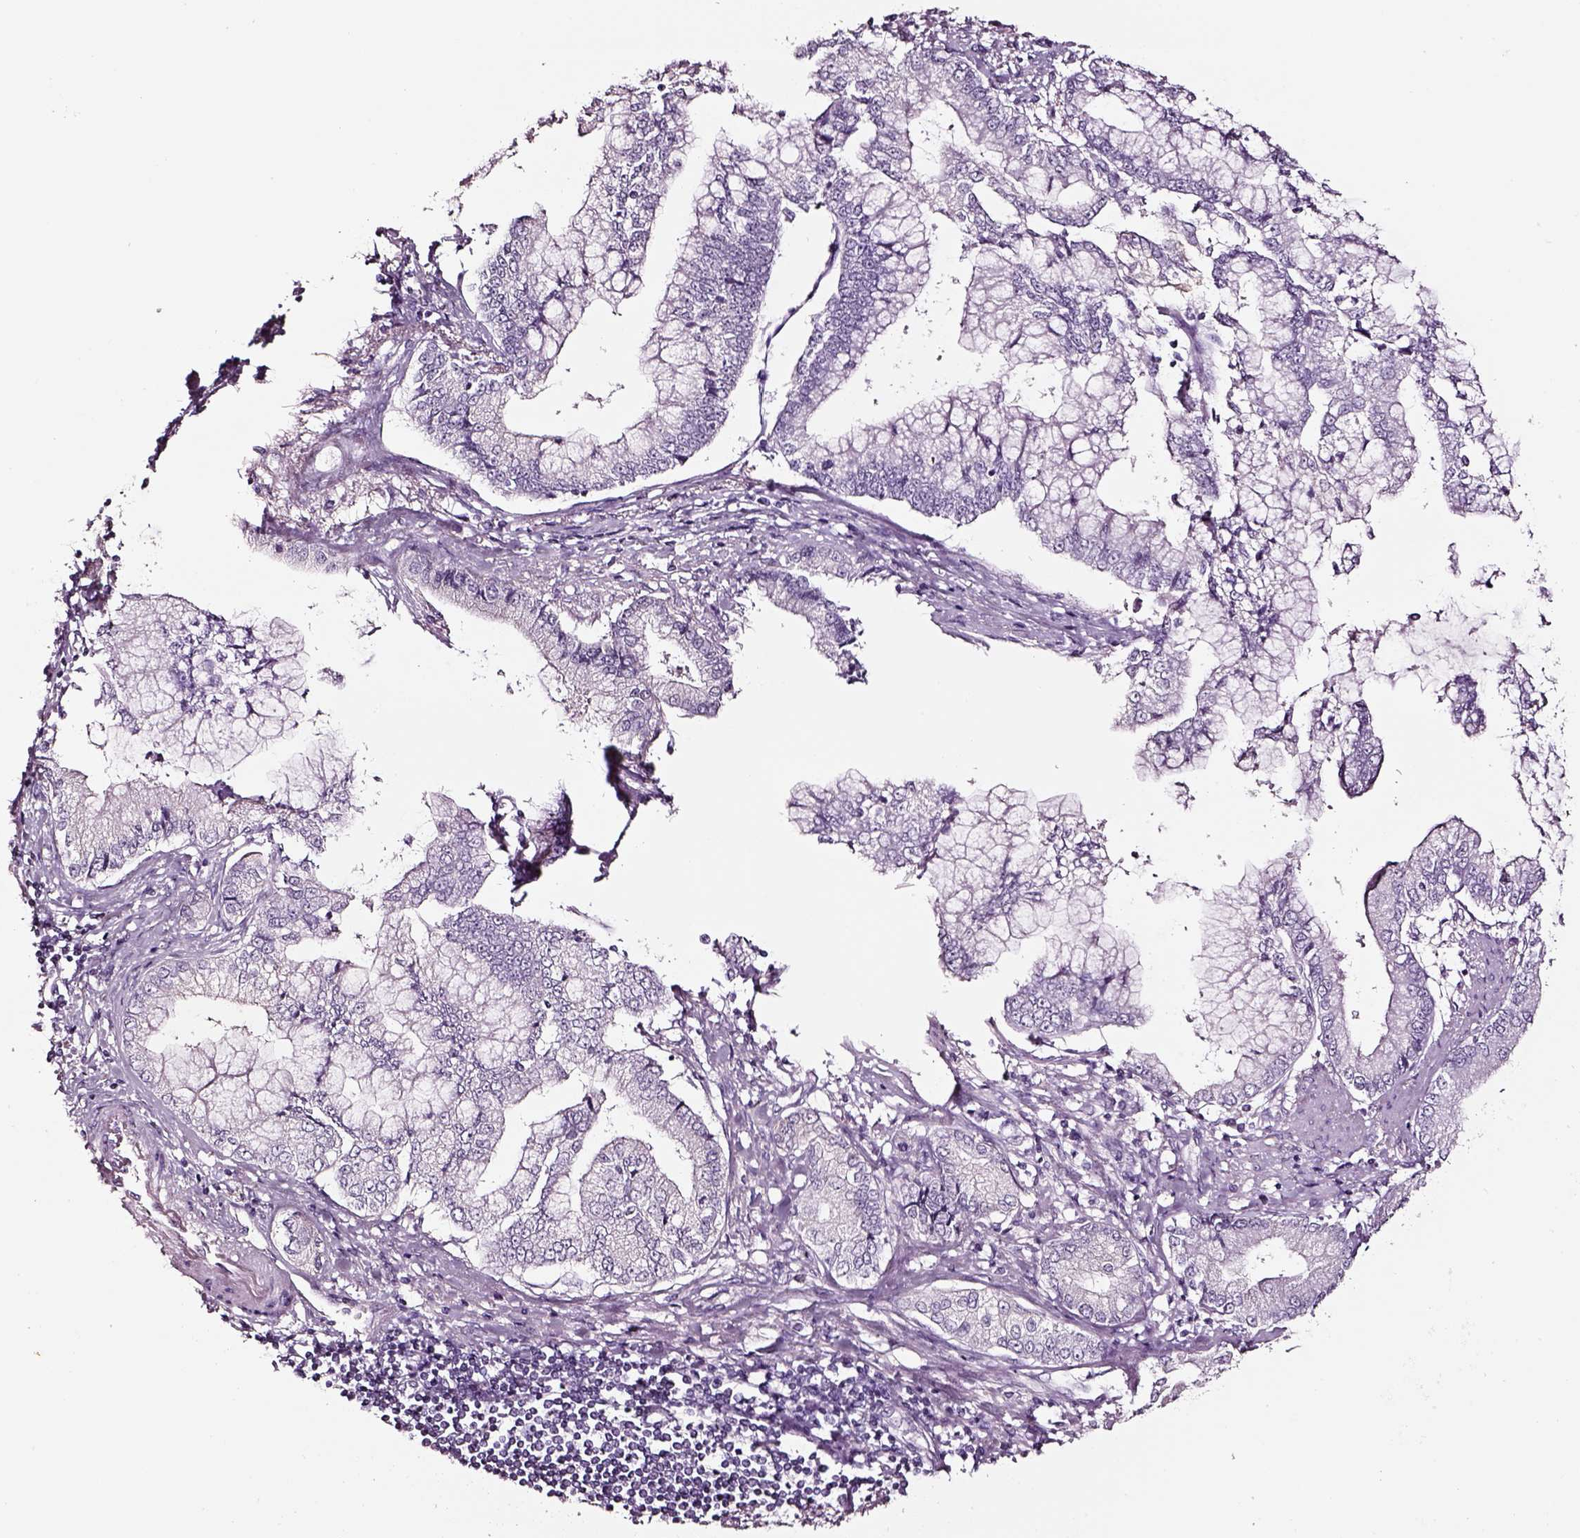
{"staining": {"intensity": "negative", "quantity": "none", "location": "none"}, "tissue": "stomach cancer", "cell_type": "Tumor cells", "image_type": "cancer", "snomed": [{"axis": "morphology", "description": "Adenocarcinoma, NOS"}, {"axis": "topography", "description": "Stomach, upper"}], "caption": "This is an immunohistochemistry (IHC) photomicrograph of human stomach cancer (adenocarcinoma). There is no expression in tumor cells.", "gene": "SMIM17", "patient": {"sex": "female", "age": 74}}